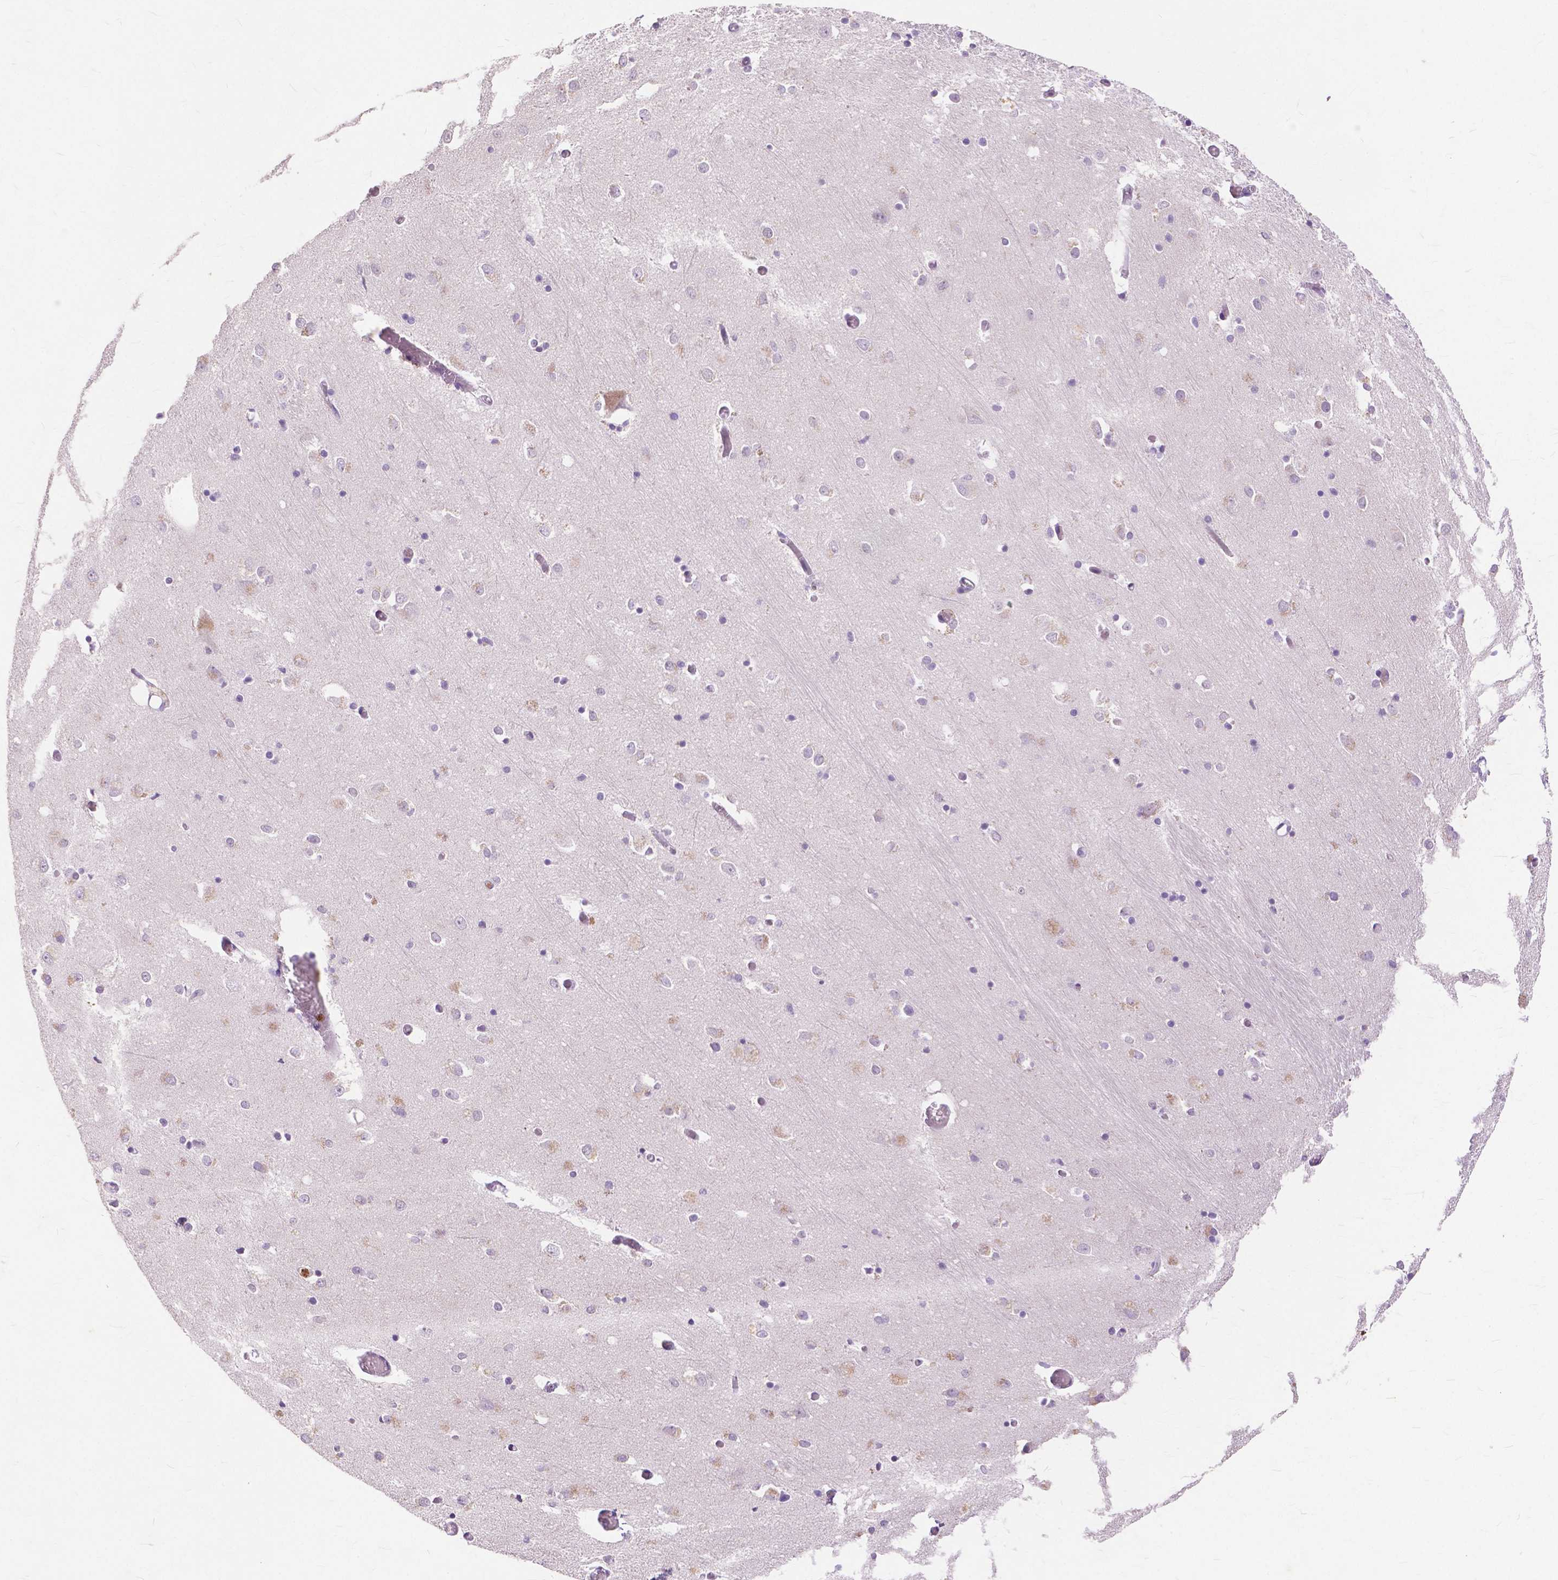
{"staining": {"intensity": "negative", "quantity": "none", "location": "none"}, "tissue": "caudate", "cell_type": "Glial cells", "image_type": "normal", "snomed": [{"axis": "morphology", "description": "Normal tissue, NOS"}, {"axis": "topography", "description": "Lateral ventricle wall"}, {"axis": "topography", "description": "Hippocampus"}], "caption": "This histopathology image is of normal caudate stained with immunohistochemistry to label a protein in brown with the nuclei are counter-stained blue. There is no expression in glial cells.", "gene": "CXCR2", "patient": {"sex": "female", "age": 63}}